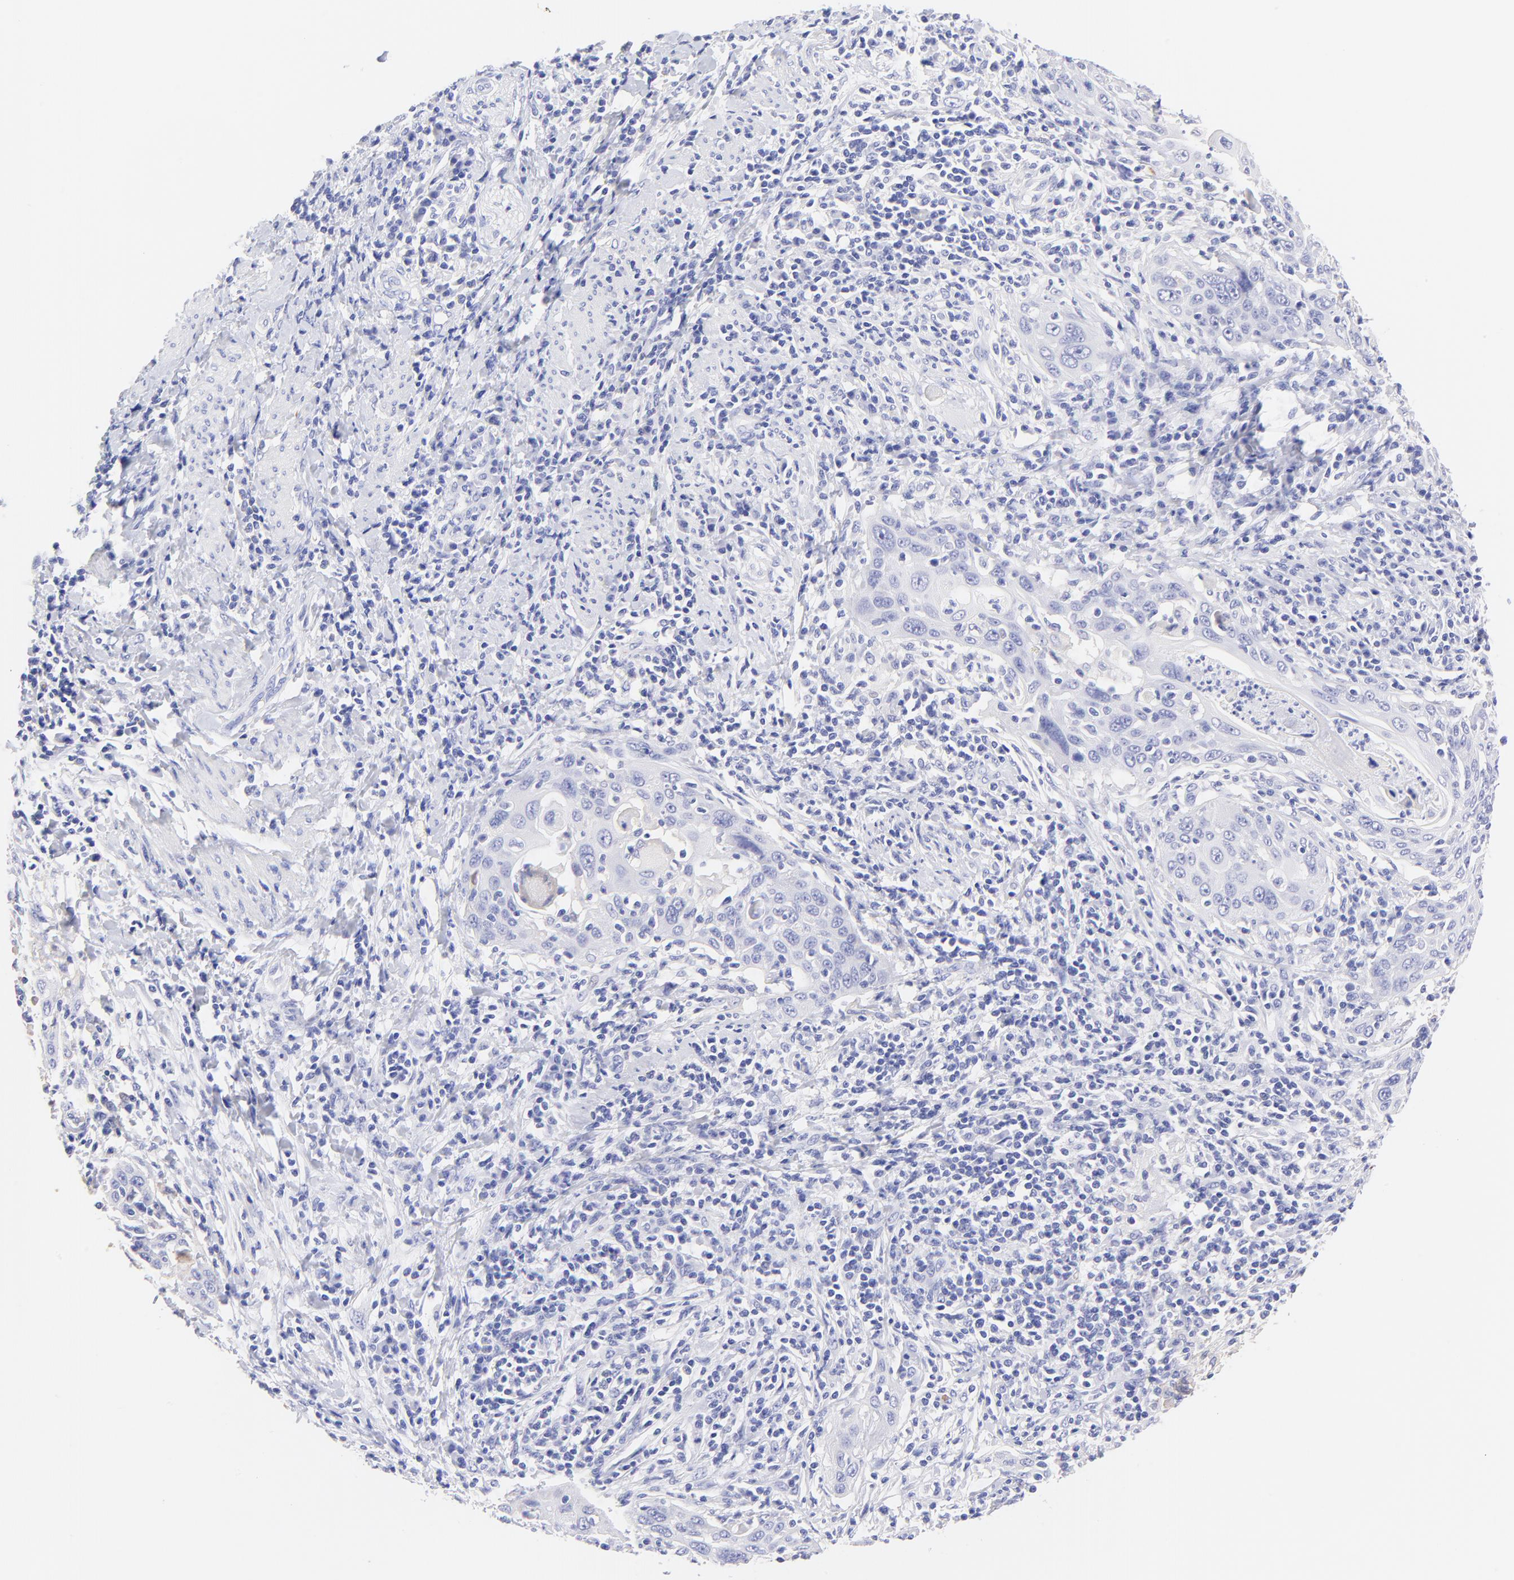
{"staining": {"intensity": "negative", "quantity": "none", "location": "none"}, "tissue": "cervical cancer", "cell_type": "Tumor cells", "image_type": "cancer", "snomed": [{"axis": "morphology", "description": "Squamous cell carcinoma, NOS"}, {"axis": "topography", "description": "Cervix"}], "caption": "This is a image of IHC staining of cervical cancer (squamous cell carcinoma), which shows no positivity in tumor cells.", "gene": "FRMPD3", "patient": {"sex": "female", "age": 54}}